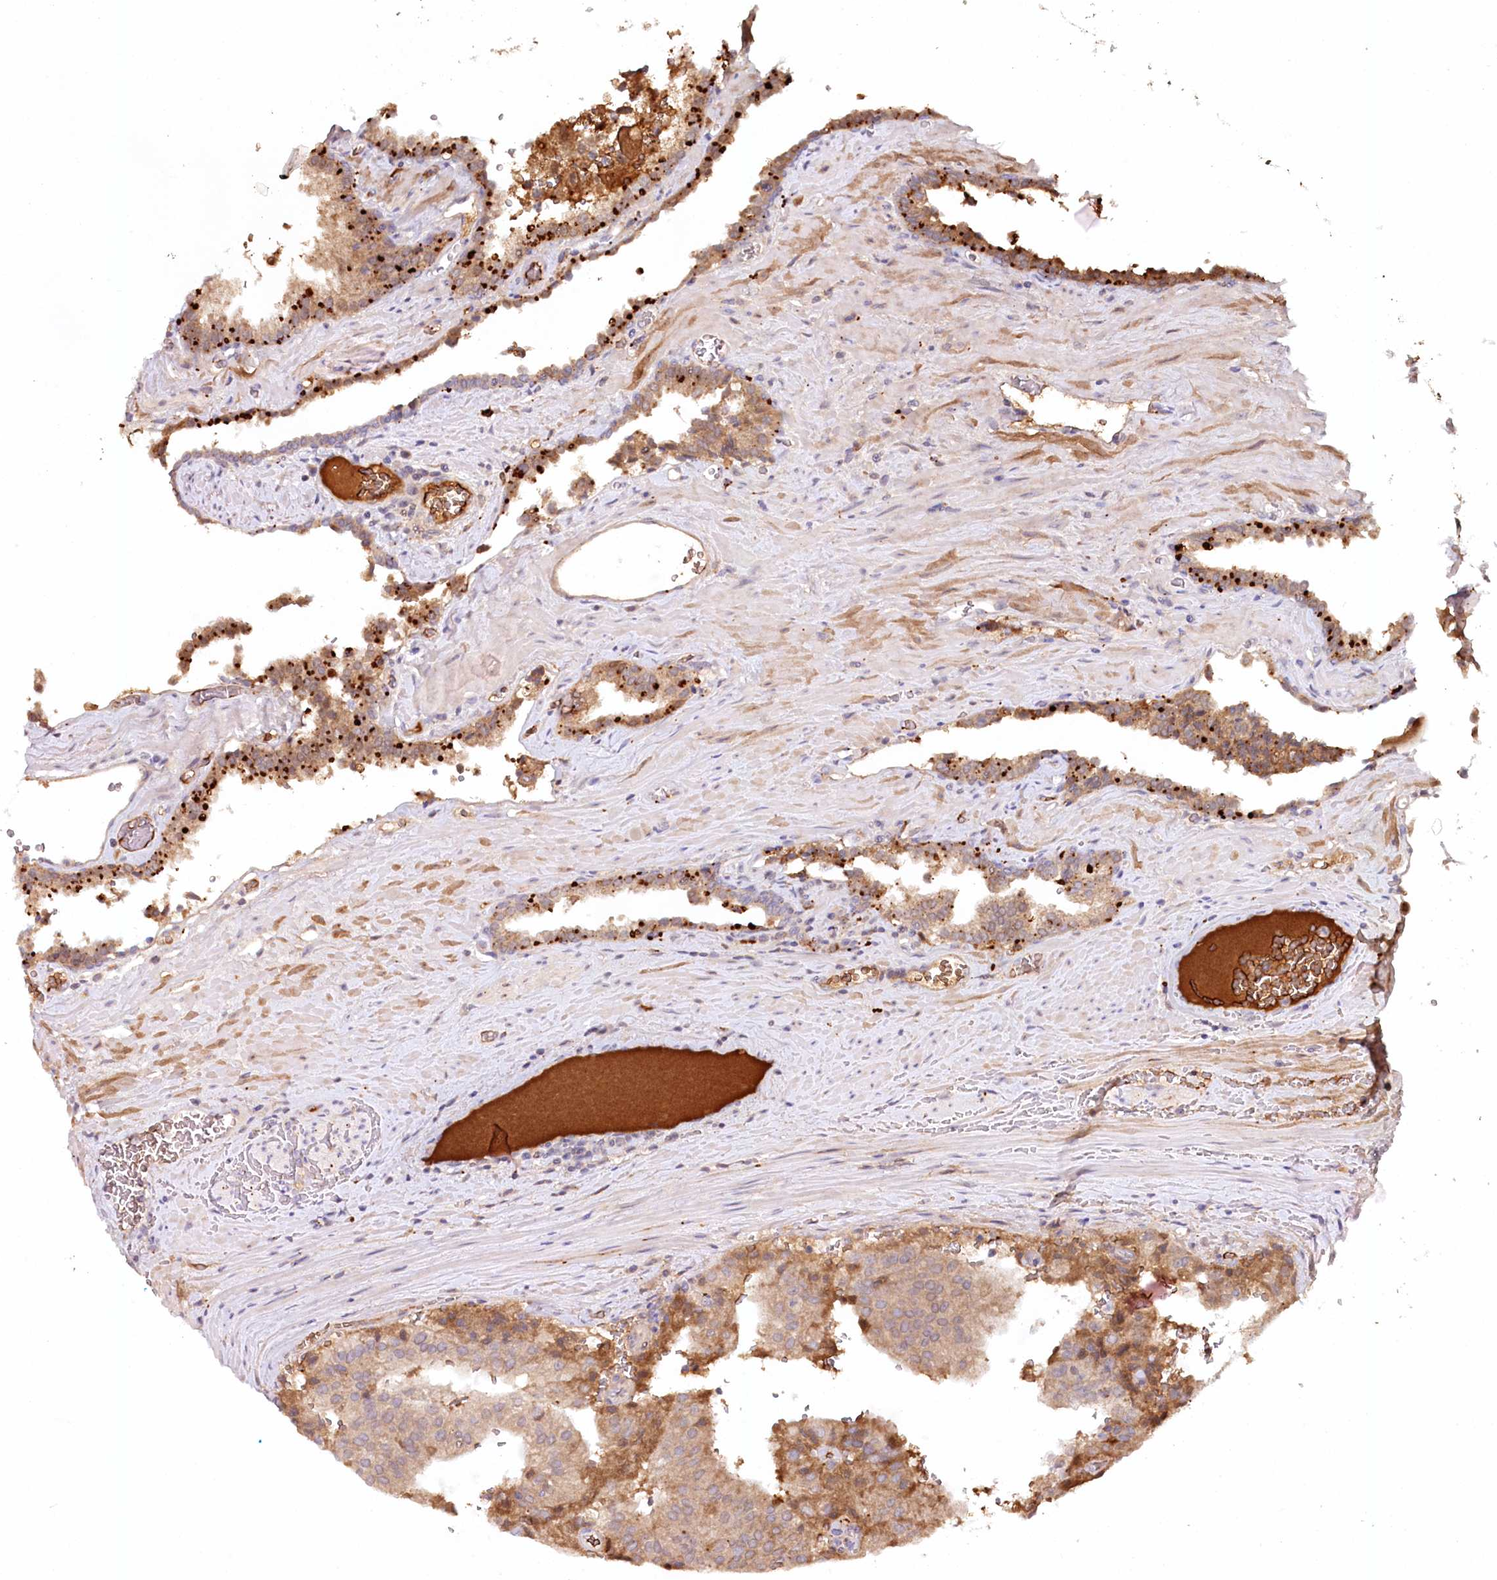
{"staining": {"intensity": "moderate", "quantity": ">75%", "location": "cytoplasmic/membranous"}, "tissue": "prostate cancer", "cell_type": "Tumor cells", "image_type": "cancer", "snomed": [{"axis": "morphology", "description": "Adenocarcinoma, High grade"}, {"axis": "topography", "description": "Prostate"}], "caption": "Prostate cancer (adenocarcinoma (high-grade)) stained with DAB immunohistochemistry (IHC) reveals medium levels of moderate cytoplasmic/membranous staining in about >75% of tumor cells.", "gene": "PSAPL1", "patient": {"sex": "male", "age": 68}}